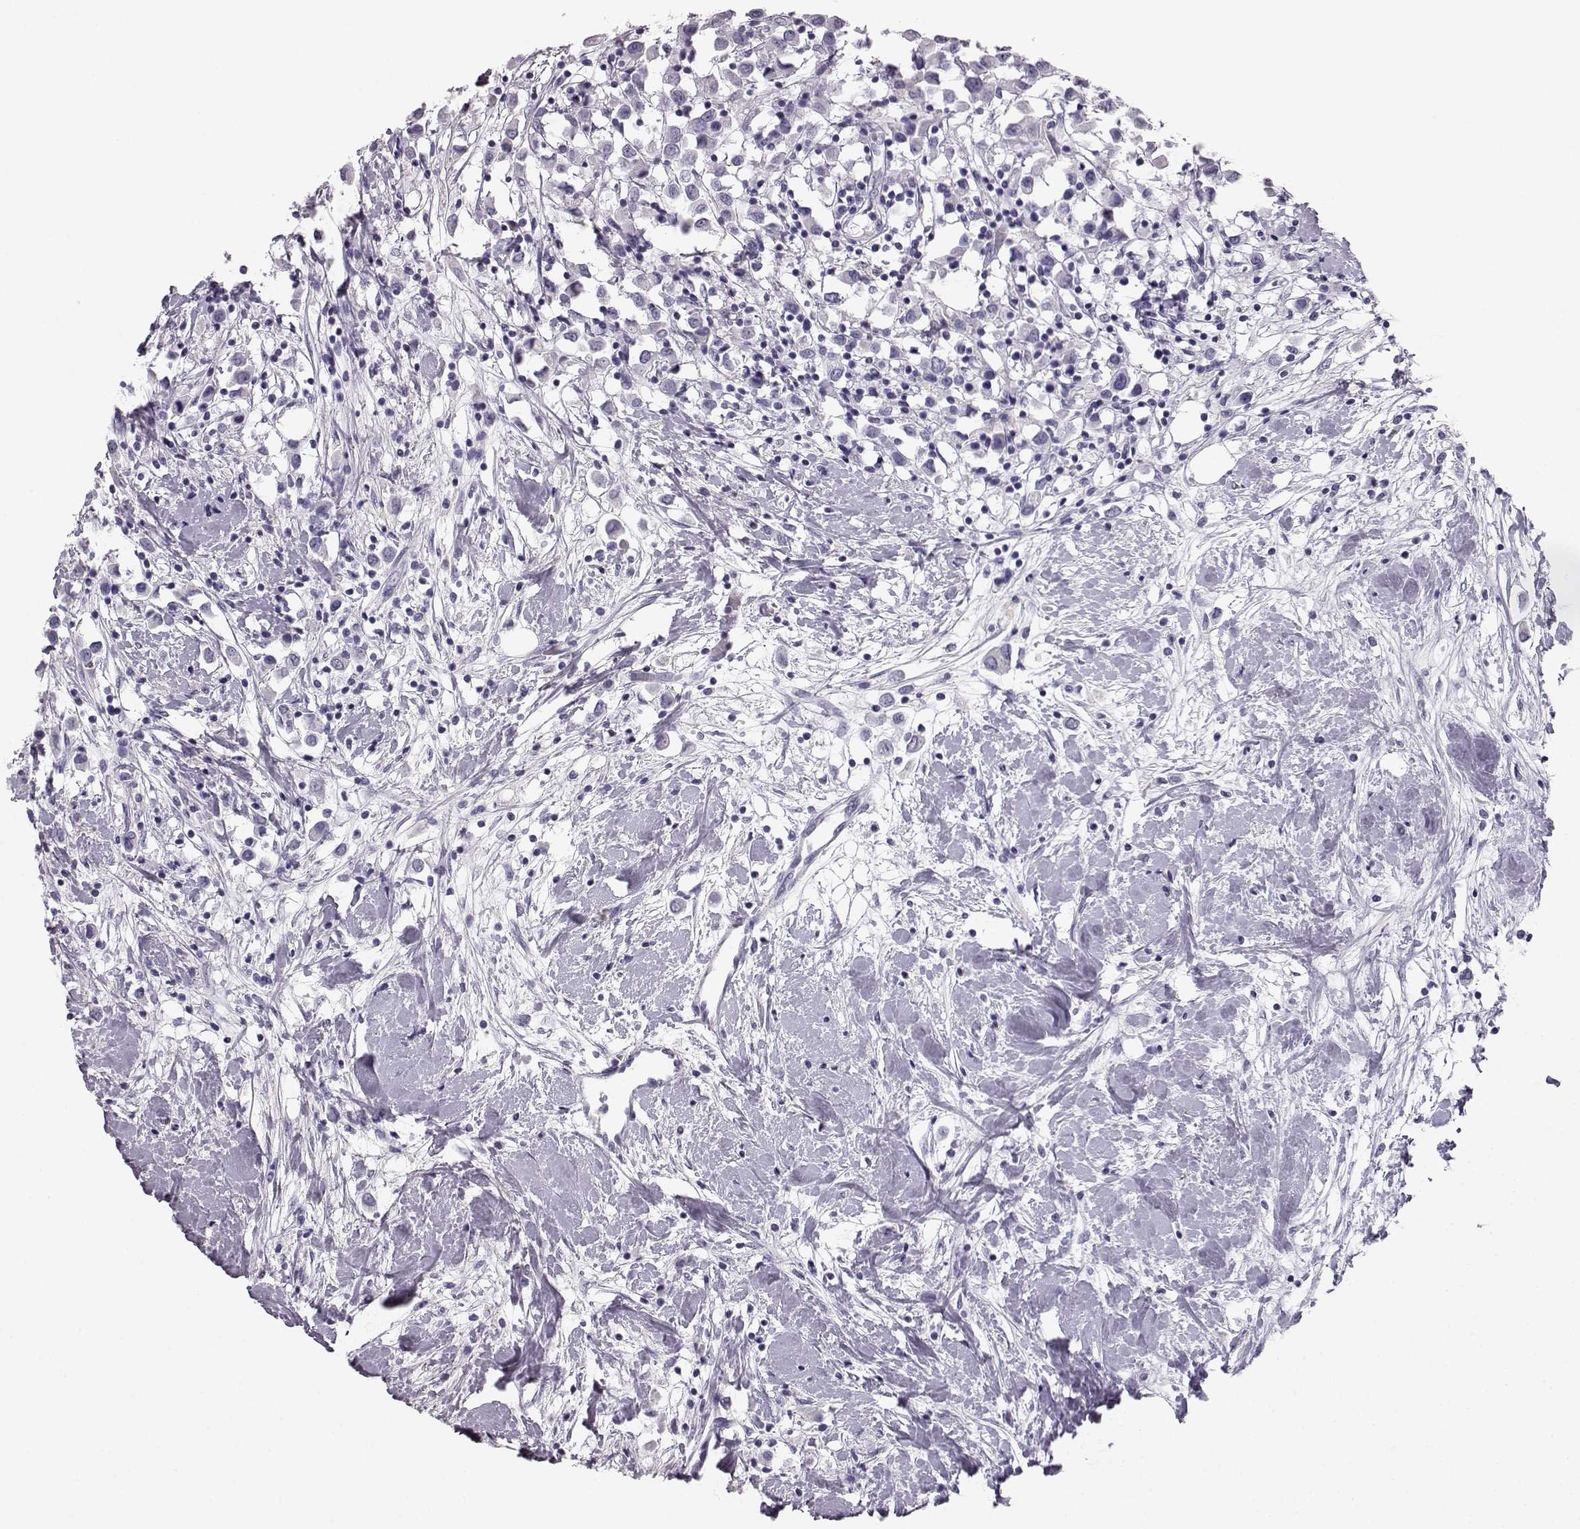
{"staining": {"intensity": "negative", "quantity": "none", "location": "none"}, "tissue": "breast cancer", "cell_type": "Tumor cells", "image_type": "cancer", "snomed": [{"axis": "morphology", "description": "Duct carcinoma"}, {"axis": "topography", "description": "Breast"}], "caption": "This is an immunohistochemistry (IHC) image of invasive ductal carcinoma (breast). There is no staining in tumor cells.", "gene": "BFSP2", "patient": {"sex": "female", "age": 61}}